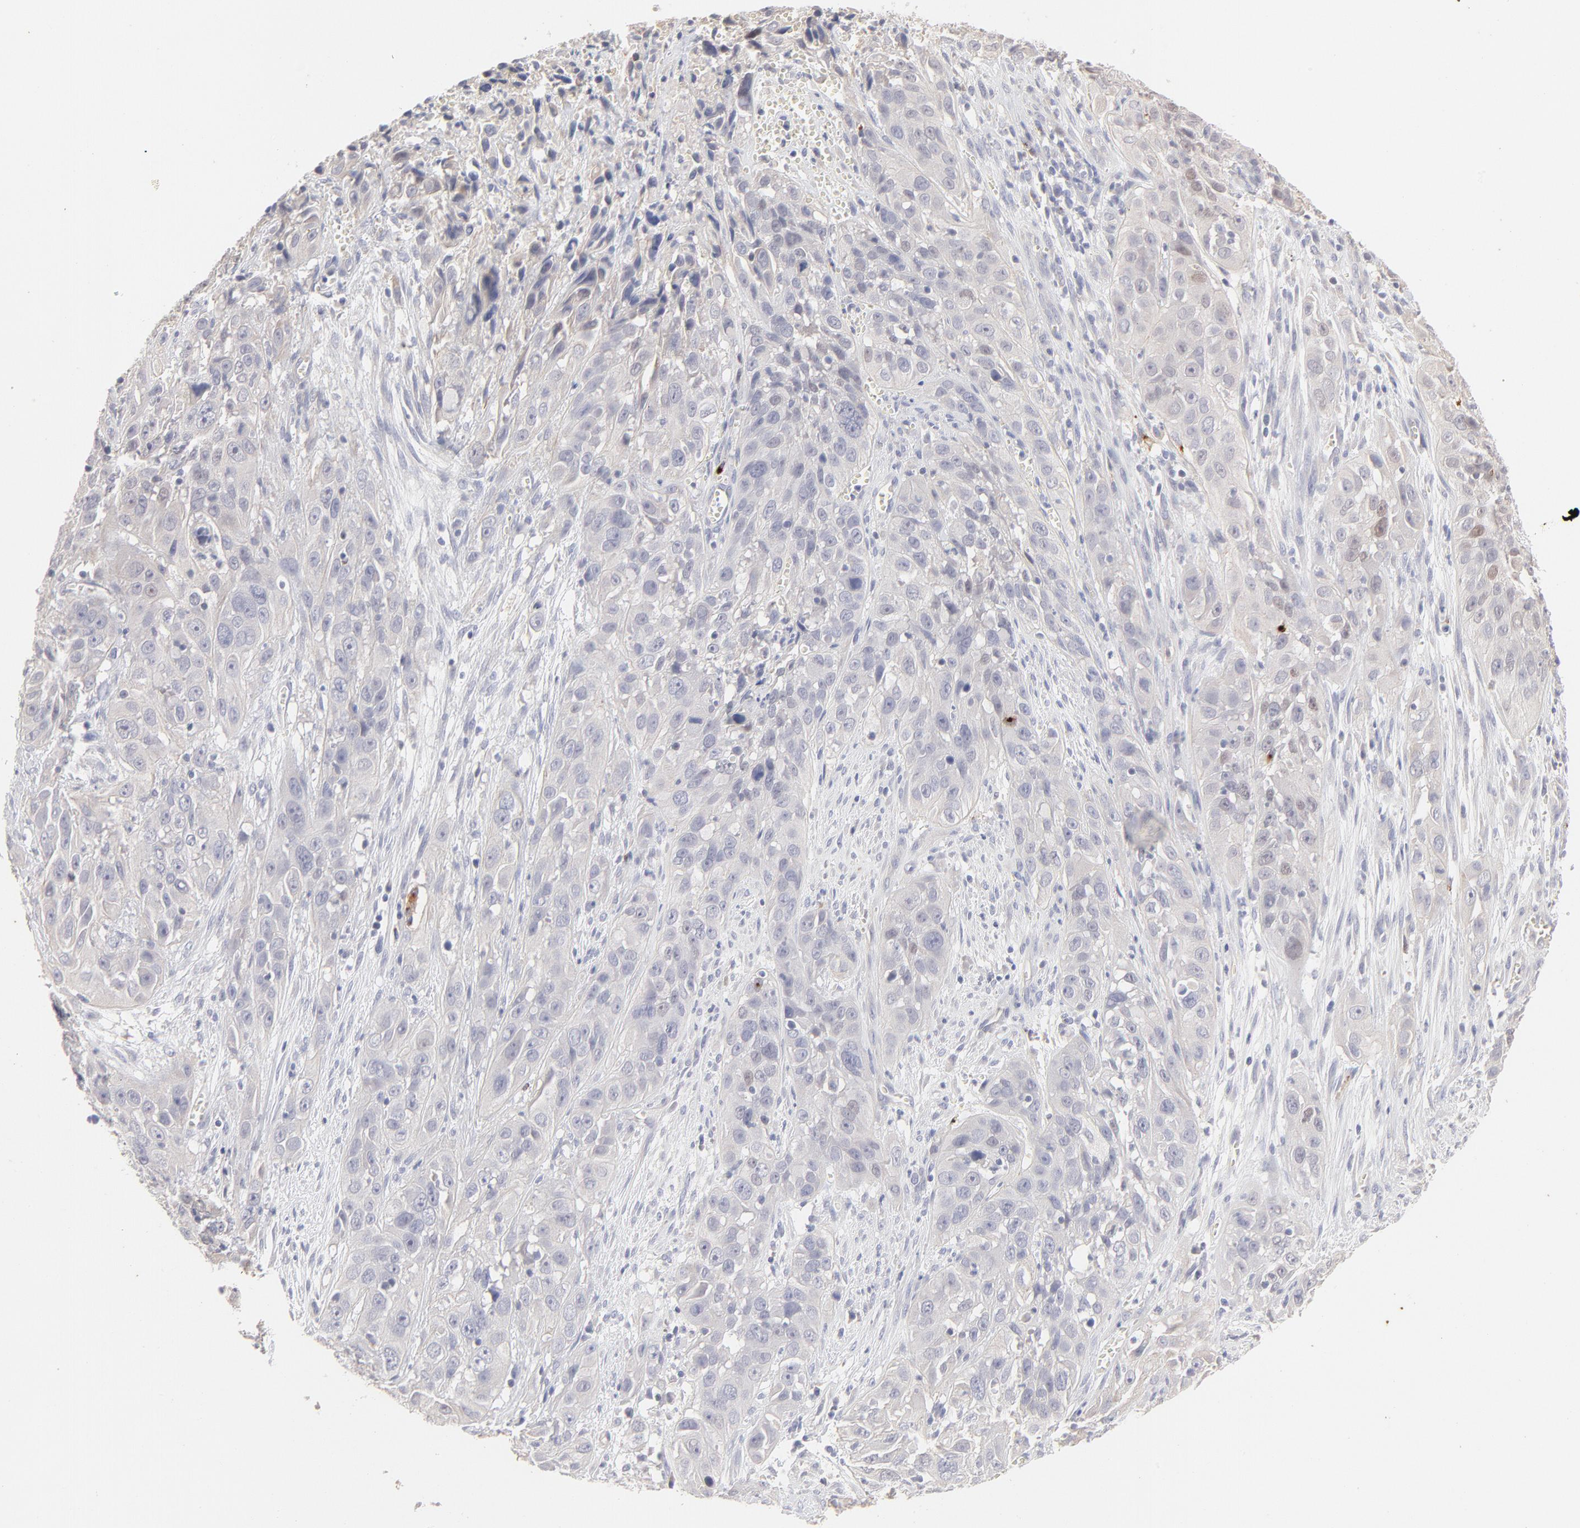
{"staining": {"intensity": "negative", "quantity": "none", "location": "none"}, "tissue": "cervical cancer", "cell_type": "Tumor cells", "image_type": "cancer", "snomed": [{"axis": "morphology", "description": "Squamous cell carcinoma, NOS"}, {"axis": "topography", "description": "Cervix"}], "caption": "This is an immunohistochemistry image of cervical cancer (squamous cell carcinoma). There is no positivity in tumor cells.", "gene": "ELF3", "patient": {"sex": "female", "age": 32}}